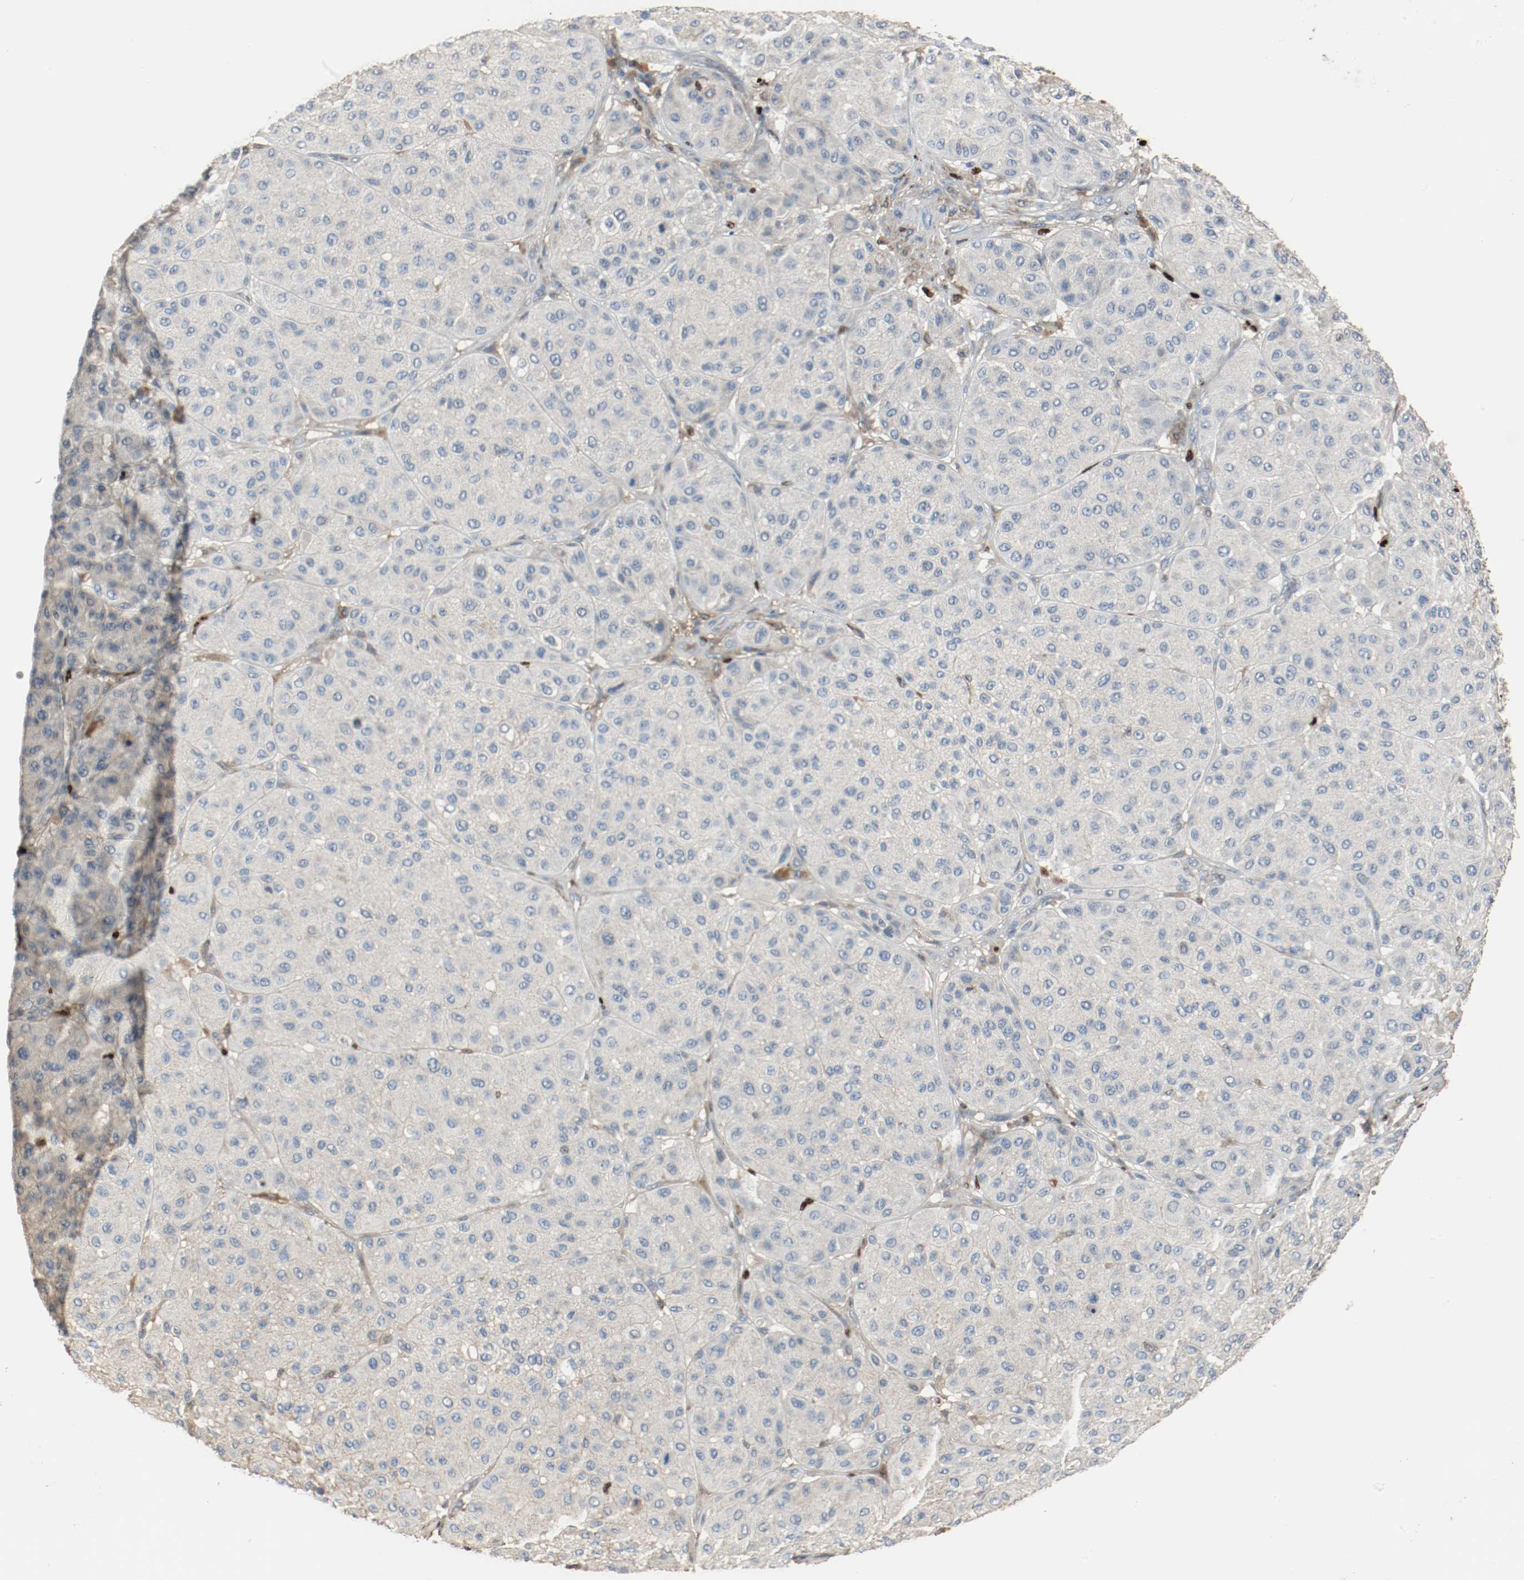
{"staining": {"intensity": "negative", "quantity": "none", "location": "none"}, "tissue": "melanoma", "cell_type": "Tumor cells", "image_type": "cancer", "snomed": [{"axis": "morphology", "description": "Normal tissue, NOS"}, {"axis": "morphology", "description": "Malignant melanoma, Metastatic site"}, {"axis": "topography", "description": "Skin"}], "caption": "The photomicrograph displays no staining of tumor cells in melanoma.", "gene": "BLK", "patient": {"sex": "male", "age": 41}}